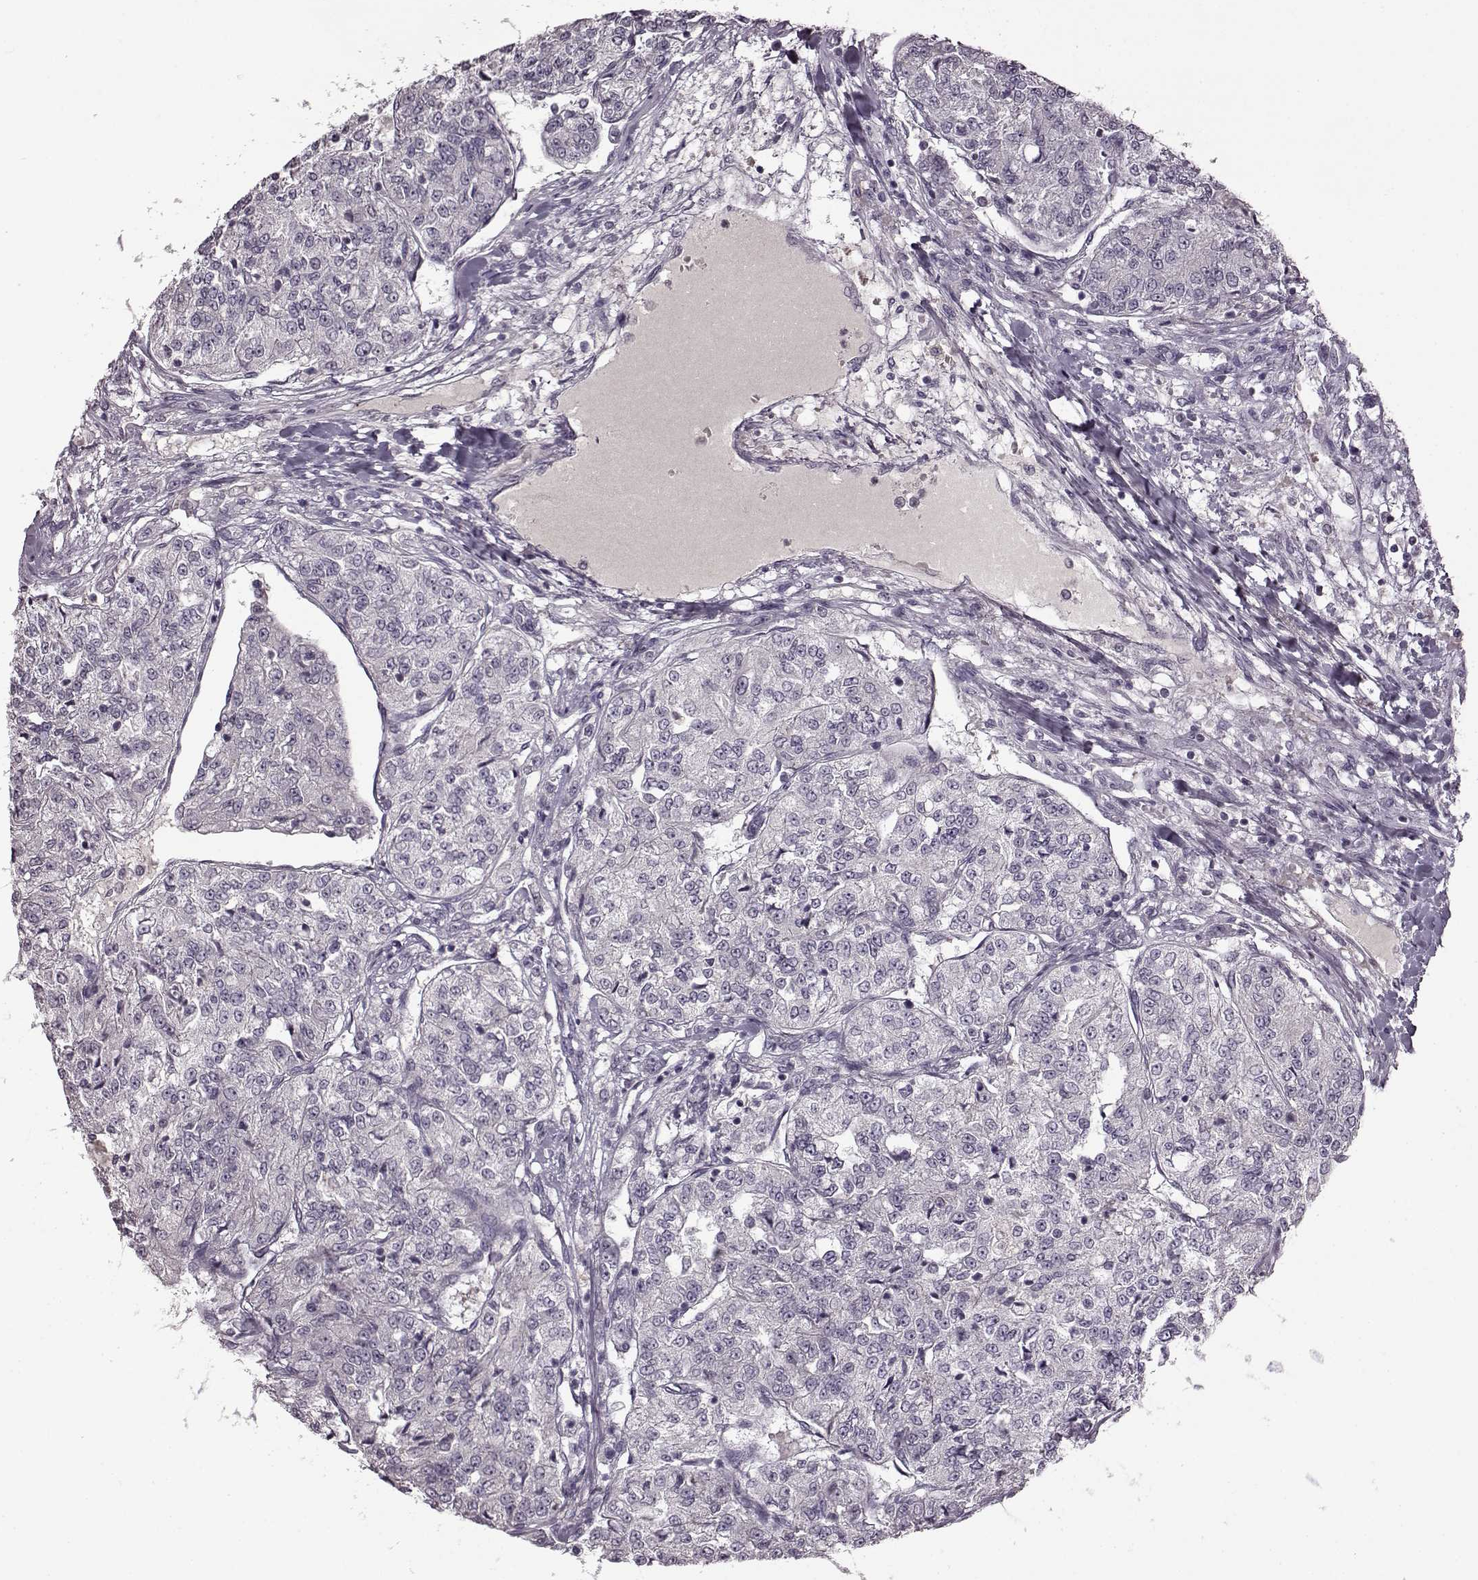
{"staining": {"intensity": "negative", "quantity": "none", "location": "none"}, "tissue": "renal cancer", "cell_type": "Tumor cells", "image_type": "cancer", "snomed": [{"axis": "morphology", "description": "Adenocarcinoma, NOS"}, {"axis": "topography", "description": "Kidney"}], "caption": "Immunohistochemistry (IHC) image of adenocarcinoma (renal) stained for a protein (brown), which reveals no expression in tumor cells. (Stains: DAB immunohistochemistry with hematoxylin counter stain, Microscopy: brightfield microscopy at high magnification).", "gene": "CNGA3", "patient": {"sex": "female", "age": 63}}